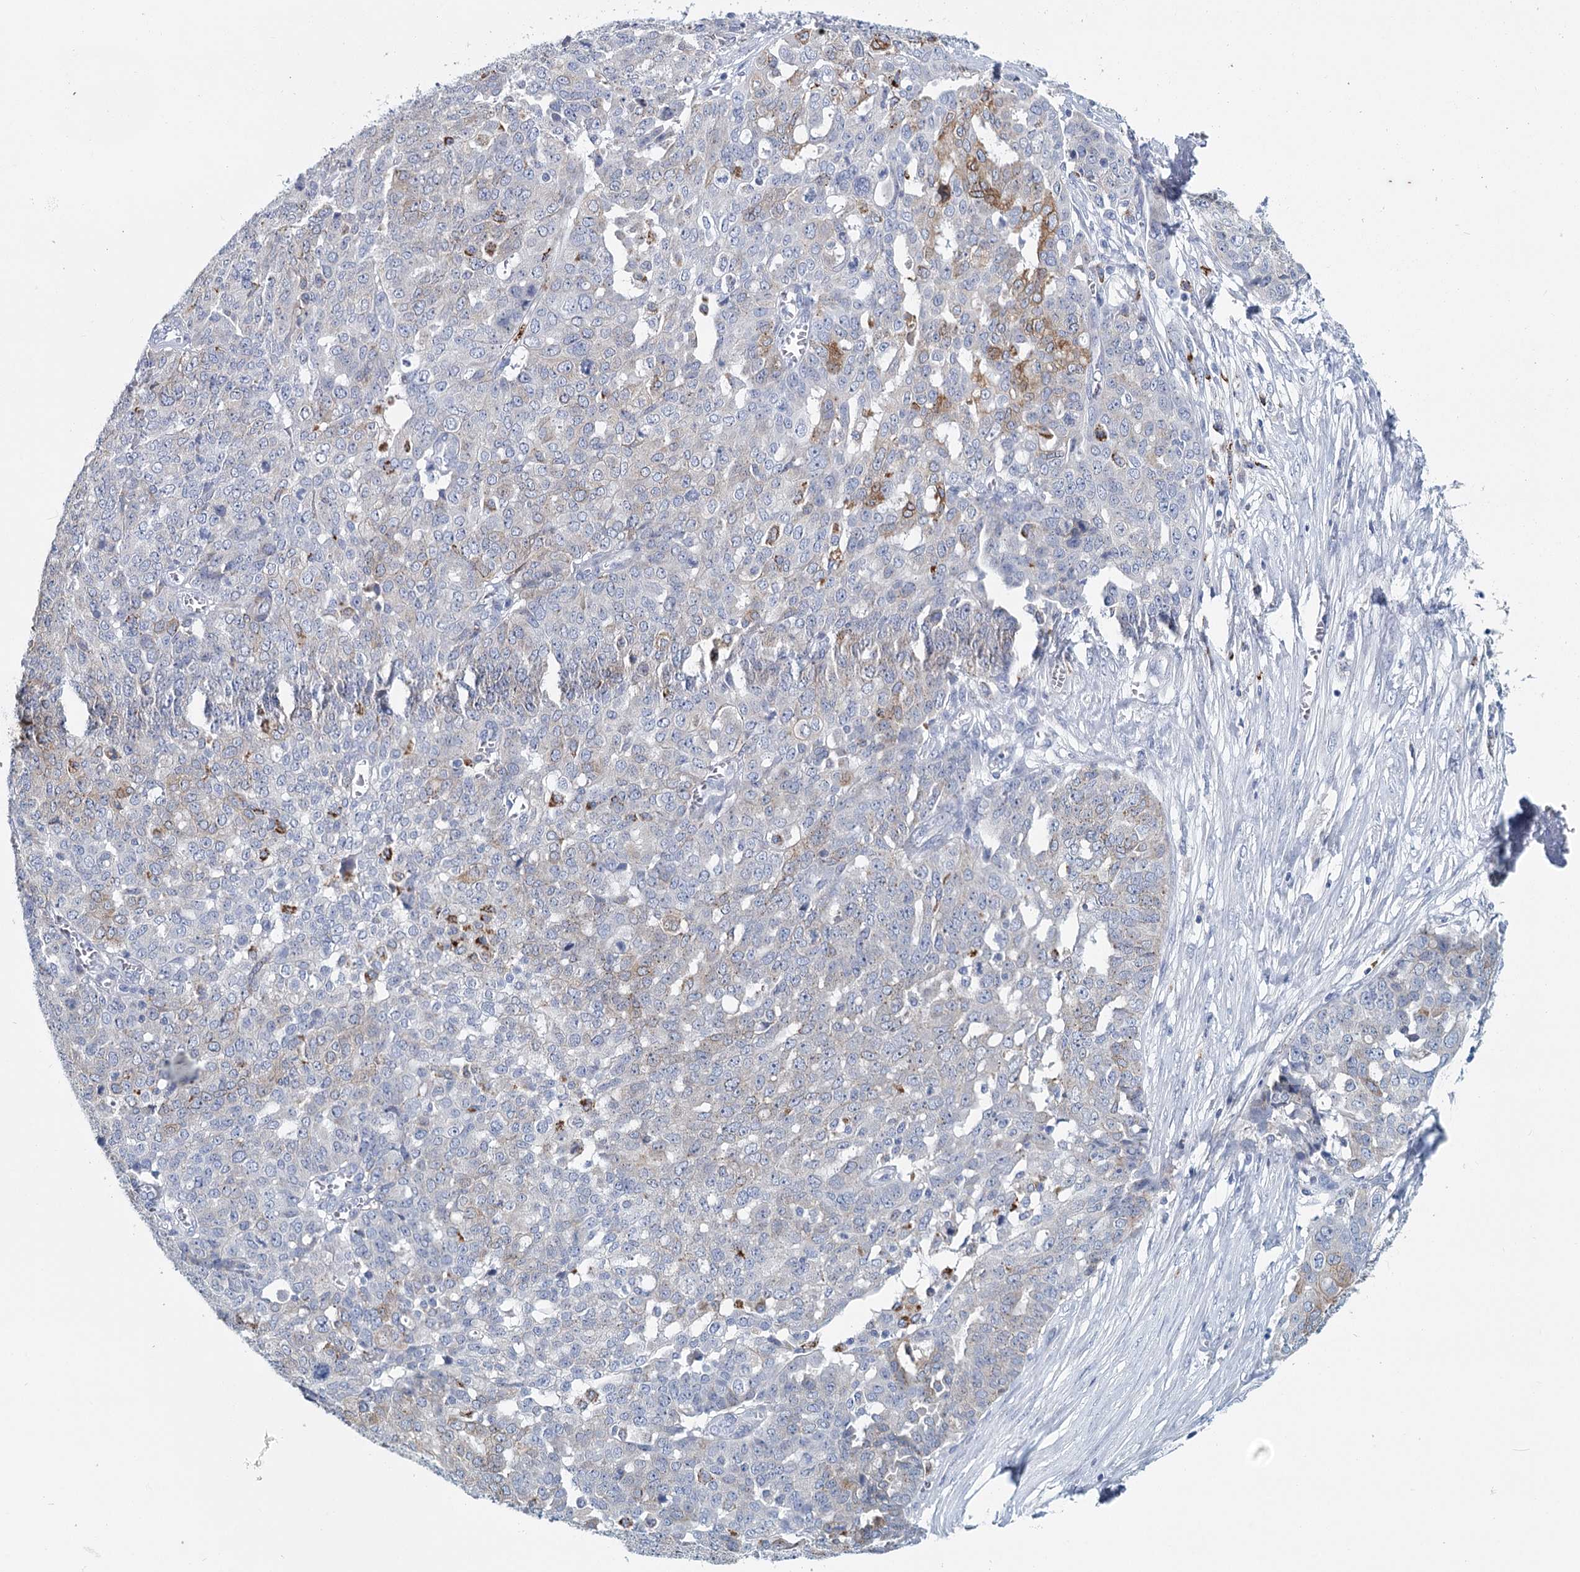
{"staining": {"intensity": "weak", "quantity": "<25%", "location": "cytoplasmic/membranous"}, "tissue": "ovarian cancer", "cell_type": "Tumor cells", "image_type": "cancer", "snomed": [{"axis": "morphology", "description": "Cystadenocarcinoma, serous, NOS"}, {"axis": "topography", "description": "Soft tissue"}, {"axis": "topography", "description": "Ovary"}], "caption": "Ovarian serous cystadenocarcinoma was stained to show a protein in brown. There is no significant expression in tumor cells.", "gene": "METTL7B", "patient": {"sex": "female", "age": 57}}